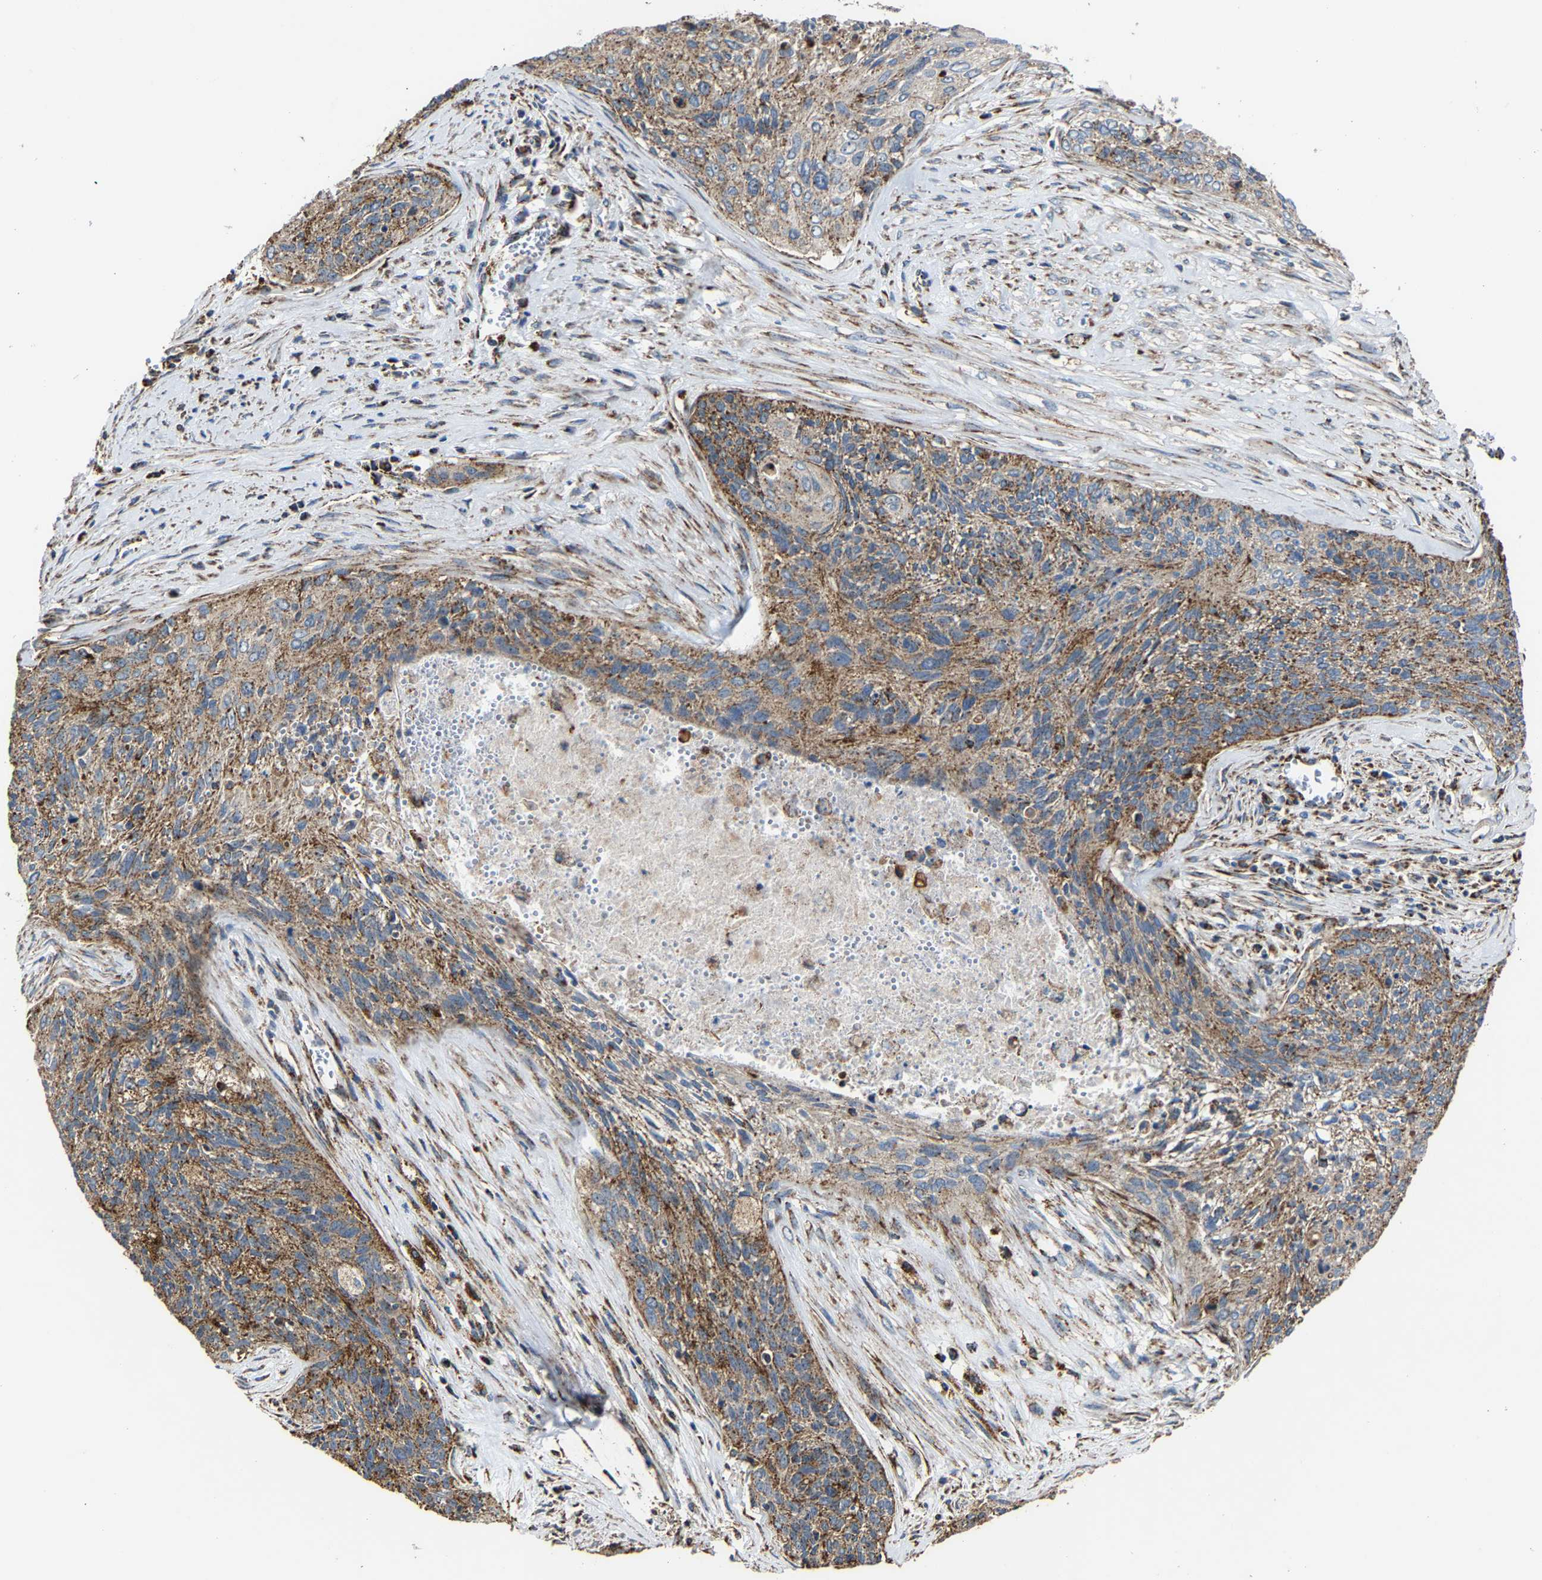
{"staining": {"intensity": "moderate", "quantity": ">75%", "location": "cytoplasmic/membranous"}, "tissue": "cervical cancer", "cell_type": "Tumor cells", "image_type": "cancer", "snomed": [{"axis": "morphology", "description": "Squamous cell carcinoma, NOS"}, {"axis": "topography", "description": "Cervix"}], "caption": "Brown immunohistochemical staining in human cervical squamous cell carcinoma shows moderate cytoplasmic/membranous staining in about >75% of tumor cells.", "gene": "NDUFV3", "patient": {"sex": "female", "age": 55}}